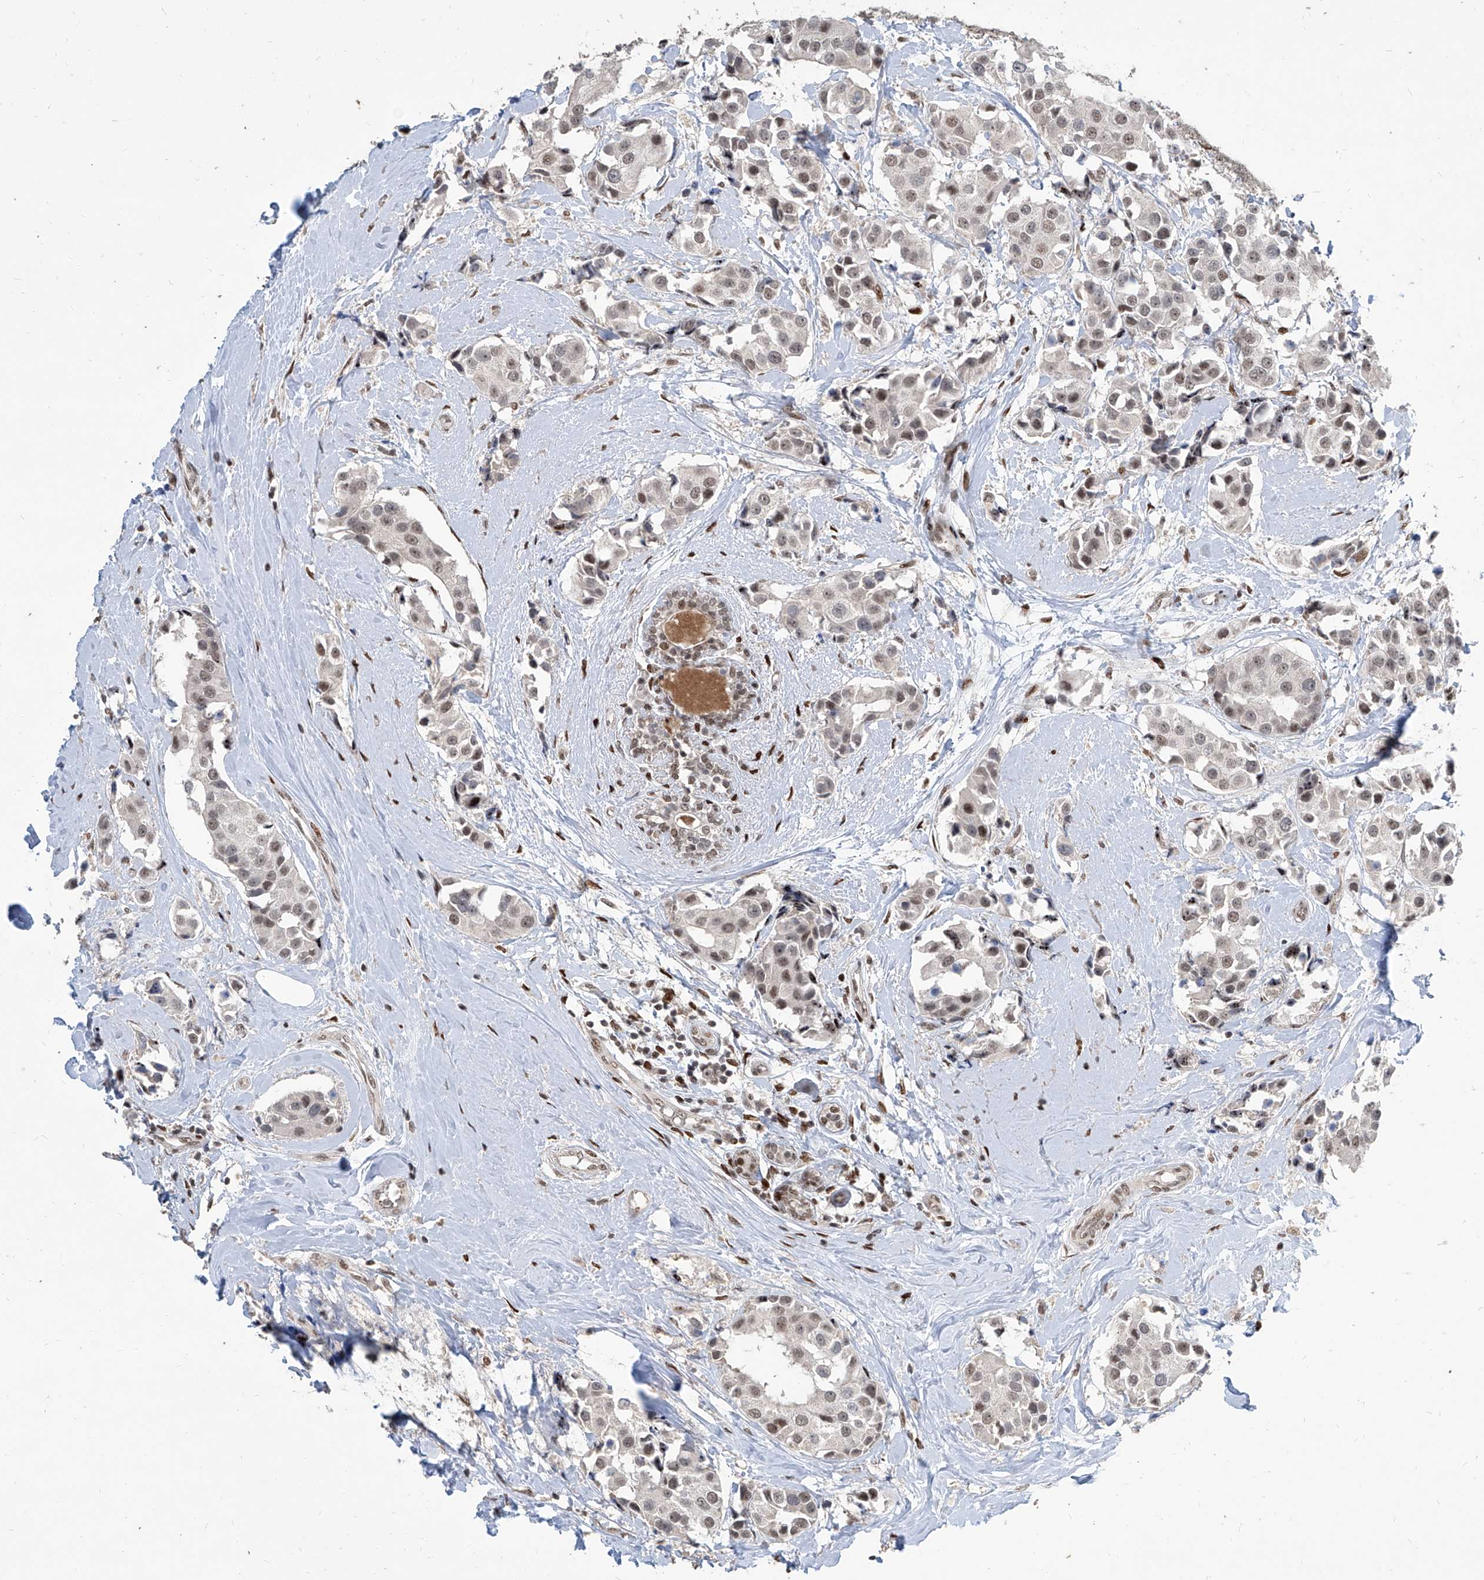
{"staining": {"intensity": "weak", "quantity": ">75%", "location": "nuclear"}, "tissue": "breast cancer", "cell_type": "Tumor cells", "image_type": "cancer", "snomed": [{"axis": "morphology", "description": "Normal tissue, NOS"}, {"axis": "morphology", "description": "Duct carcinoma"}, {"axis": "topography", "description": "Breast"}], "caption": "The image shows immunohistochemical staining of infiltrating ductal carcinoma (breast). There is weak nuclear expression is present in about >75% of tumor cells.", "gene": "IRF2", "patient": {"sex": "female", "age": 39}}